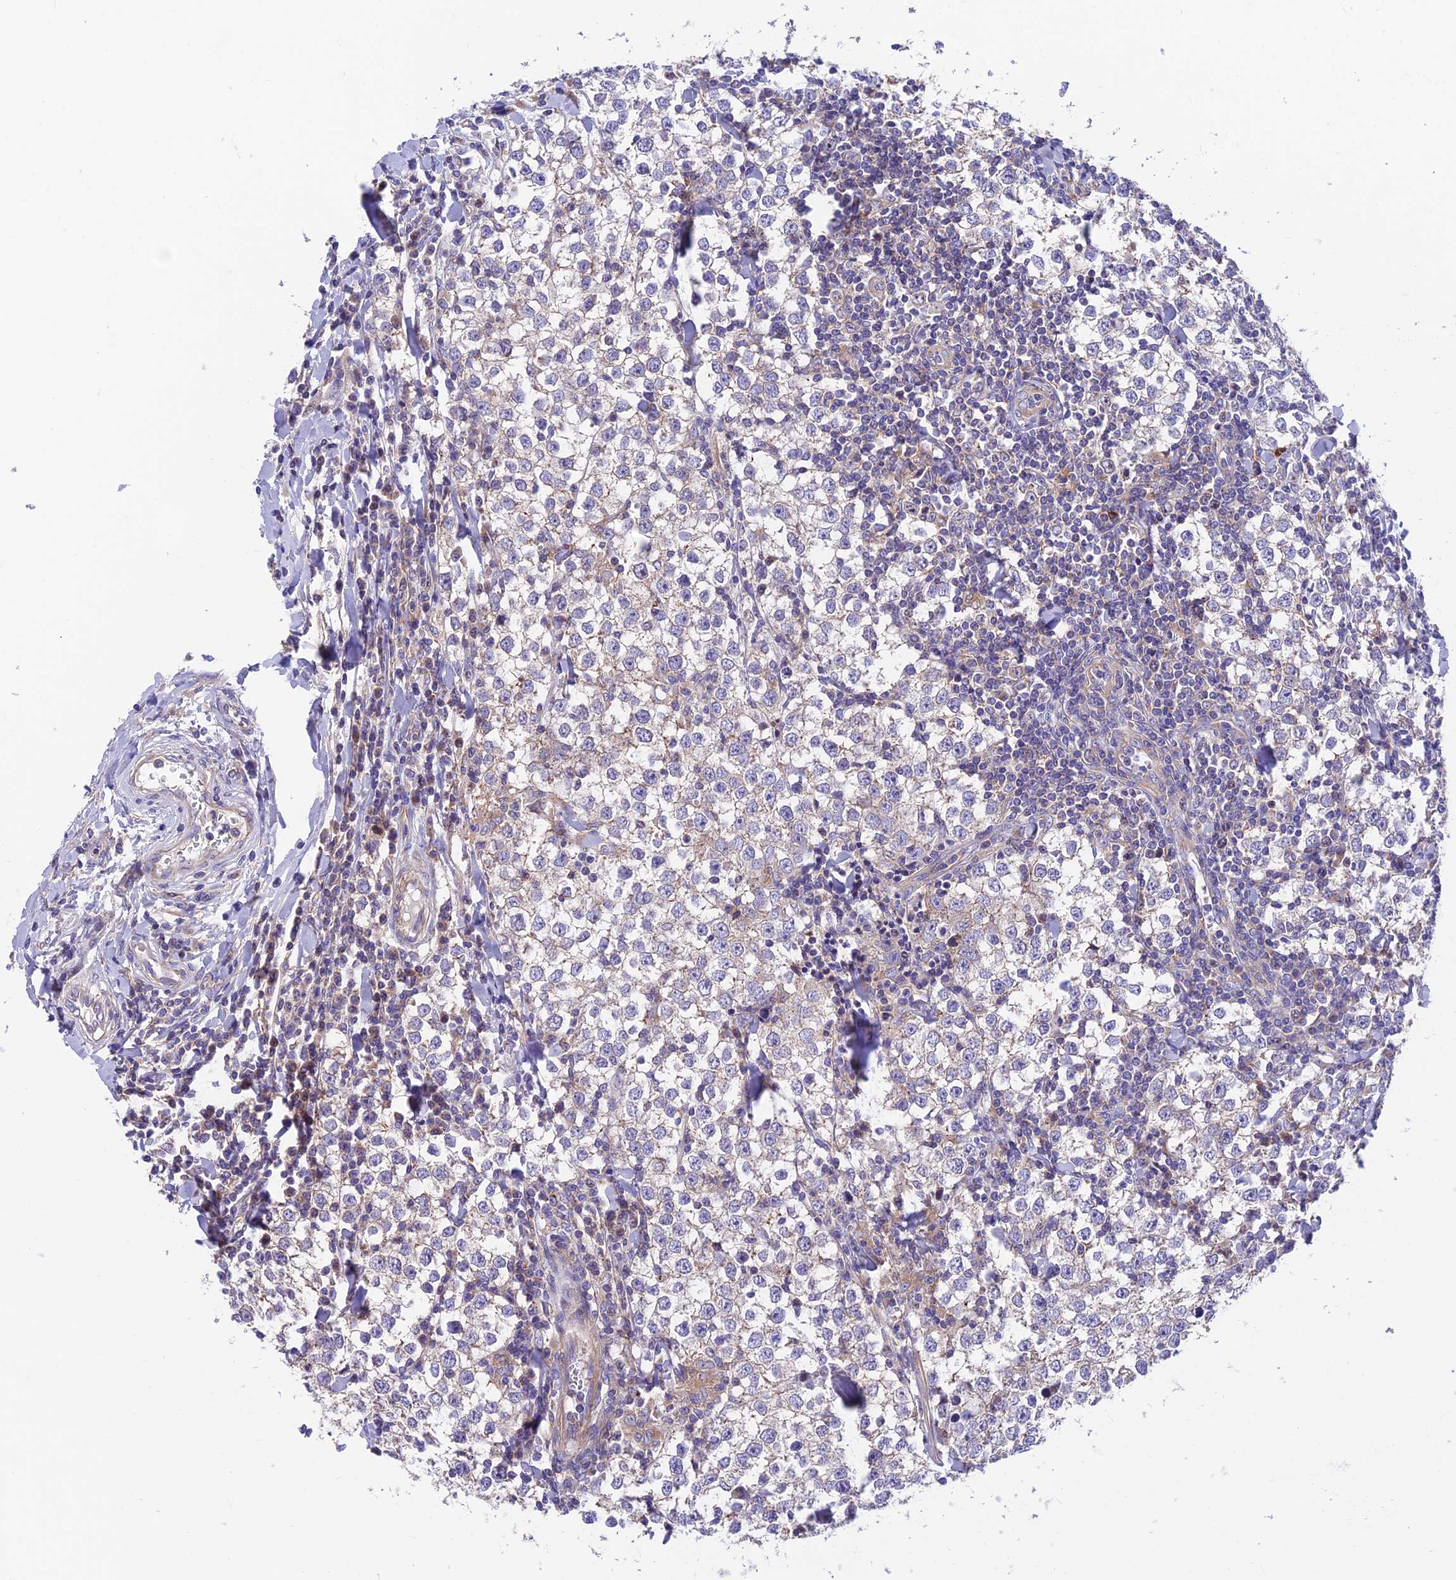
{"staining": {"intensity": "negative", "quantity": "none", "location": "none"}, "tissue": "testis cancer", "cell_type": "Tumor cells", "image_type": "cancer", "snomed": [{"axis": "morphology", "description": "Seminoma, NOS"}, {"axis": "morphology", "description": "Carcinoma, Embryonal, NOS"}, {"axis": "topography", "description": "Testis"}], "caption": "There is no significant staining in tumor cells of testis cancer.", "gene": "VPS16", "patient": {"sex": "male", "age": 36}}